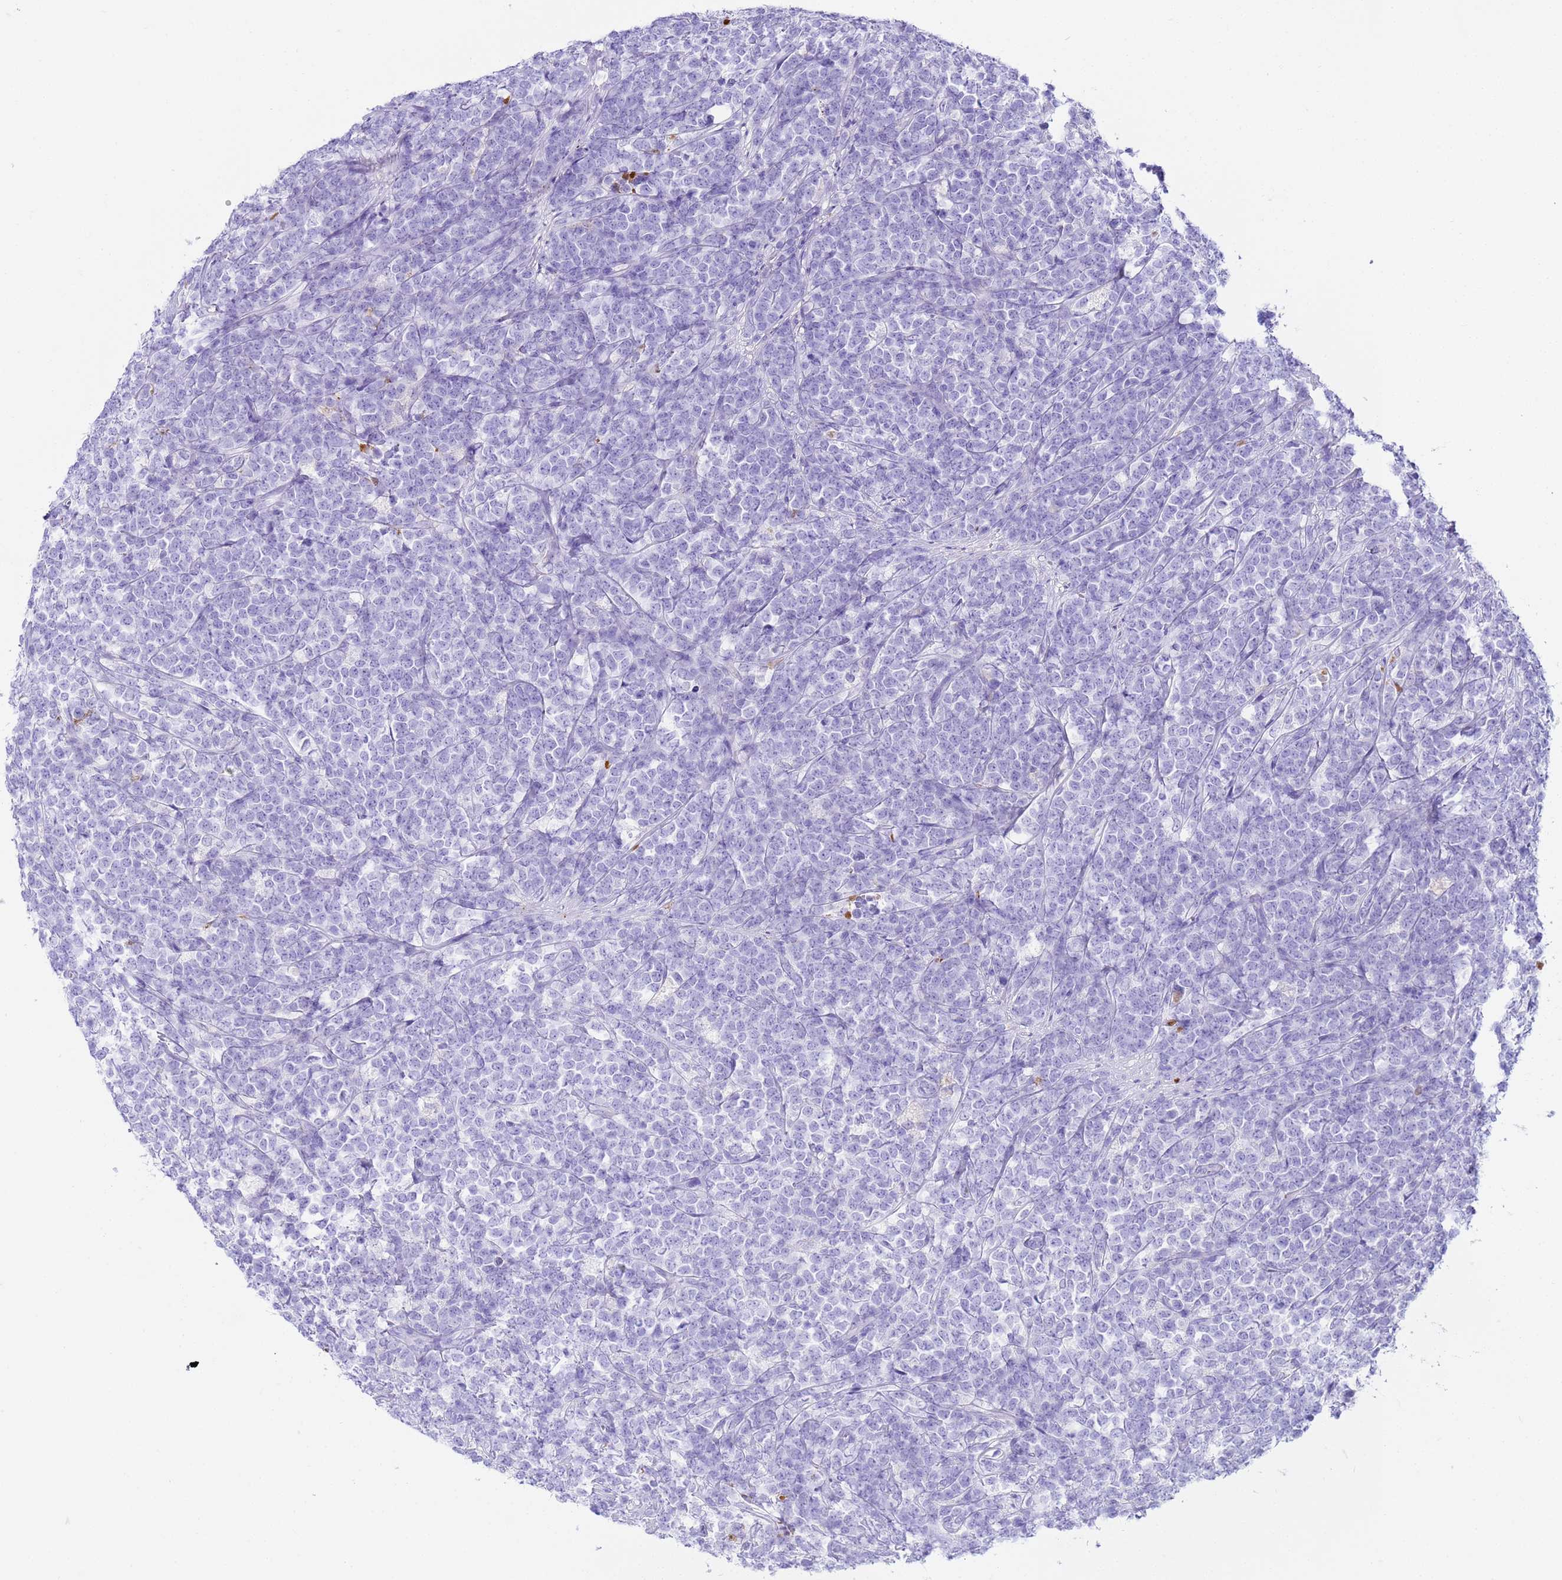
{"staining": {"intensity": "negative", "quantity": "none", "location": "none"}, "tissue": "lymphoma", "cell_type": "Tumor cells", "image_type": "cancer", "snomed": [{"axis": "morphology", "description": "Malignant lymphoma, non-Hodgkin's type, High grade"}, {"axis": "topography", "description": "Small intestine"}], "caption": "High power microscopy histopathology image of an IHC photomicrograph of lymphoma, revealing no significant expression in tumor cells.", "gene": "CFHR2", "patient": {"sex": "male", "age": 8}}